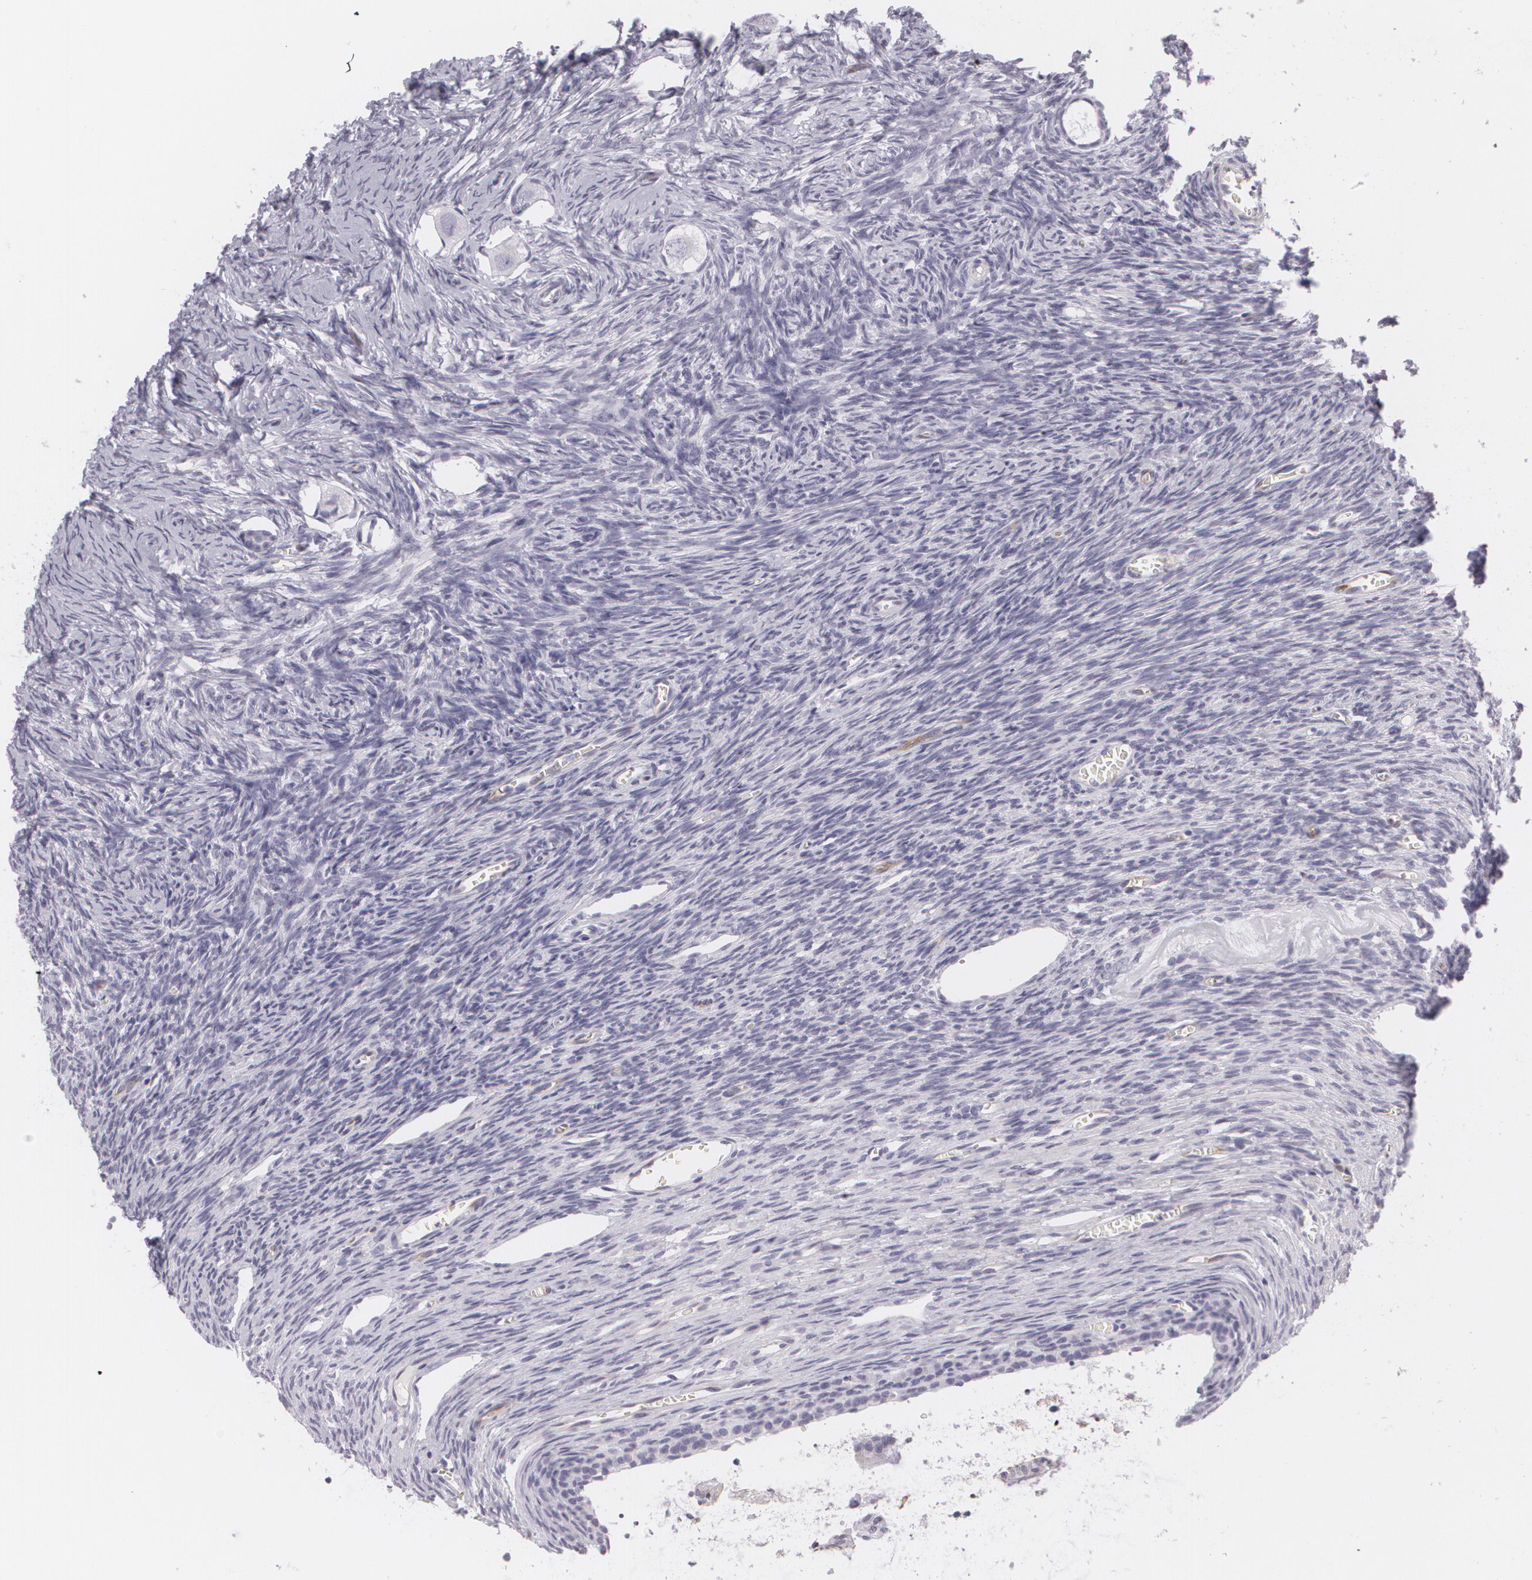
{"staining": {"intensity": "negative", "quantity": "none", "location": "none"}, "tissue": "ovary", "cell_type": "Follicle cells", "image_type": "normal", "snomed": [{"axis": "morphology", "description": "Normal tissue, NOS"}, {"axis": "topography", "description": "Ovary"}], "caption": "An image of ovary stained for a protein displays no brown staining in follicle cells. Brightfield microscopy of immunohistochemistry stained with DAB (brown) and hematoxylin (blue), captured at high magnification.", "gene": "MAP2", "patient": {"sex": "female", "age": 27}}